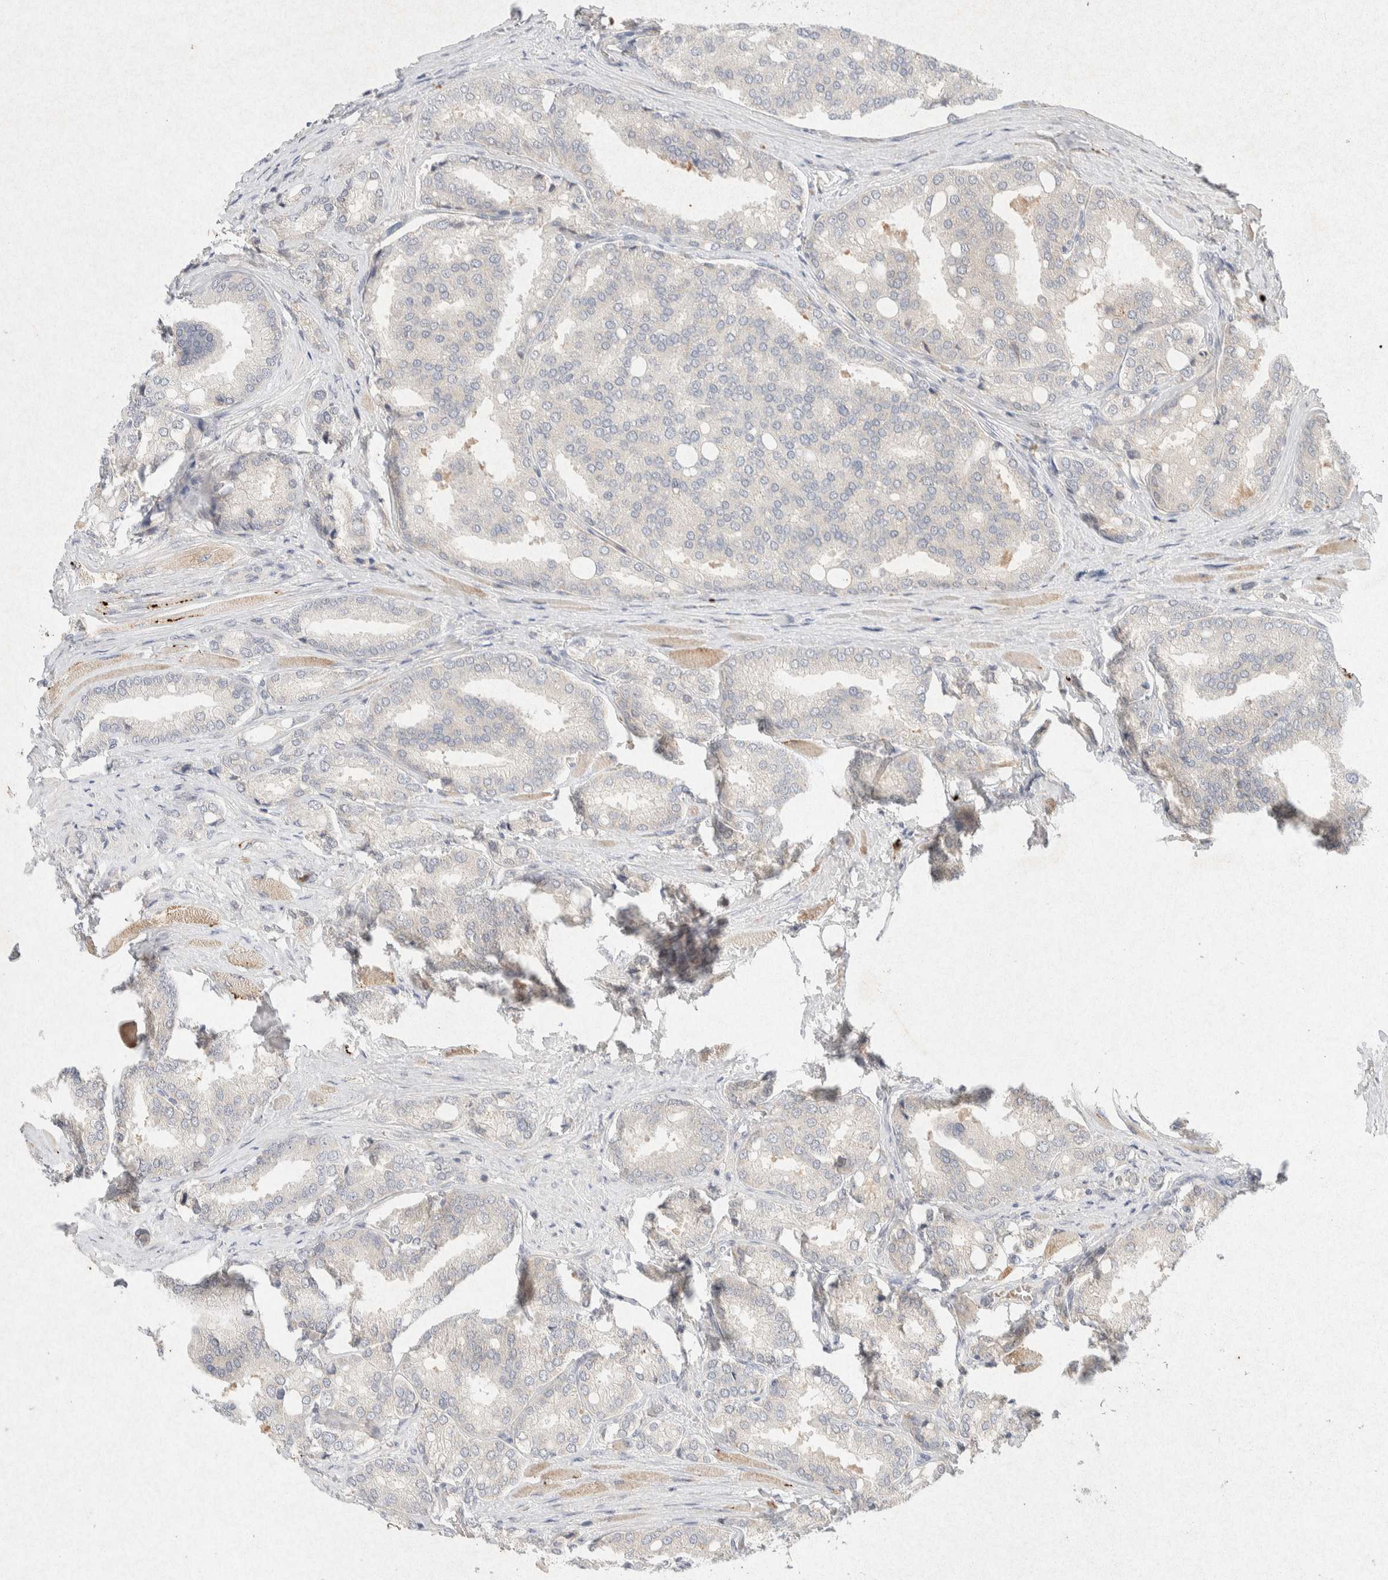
{"staining": {"intensity": "negative", "quantity": "none", "location": "none"}, "tissue": "prostate cancer", "cell_type": "Tumor cells", "image_type": "cancer", "snomed": [{"axis": "morphology", "description": "Adenocarcinoma, High grade"}, {"axis": "topography", "description": "Prostate"}], "caption": "Immunohistochemical staining of human prostate cancer (high-grade adenocarcinoma) displays no significant positivity in tumor cells.", "gene": "GNAI1", "patient": {"sex": "male", "age": 50}}